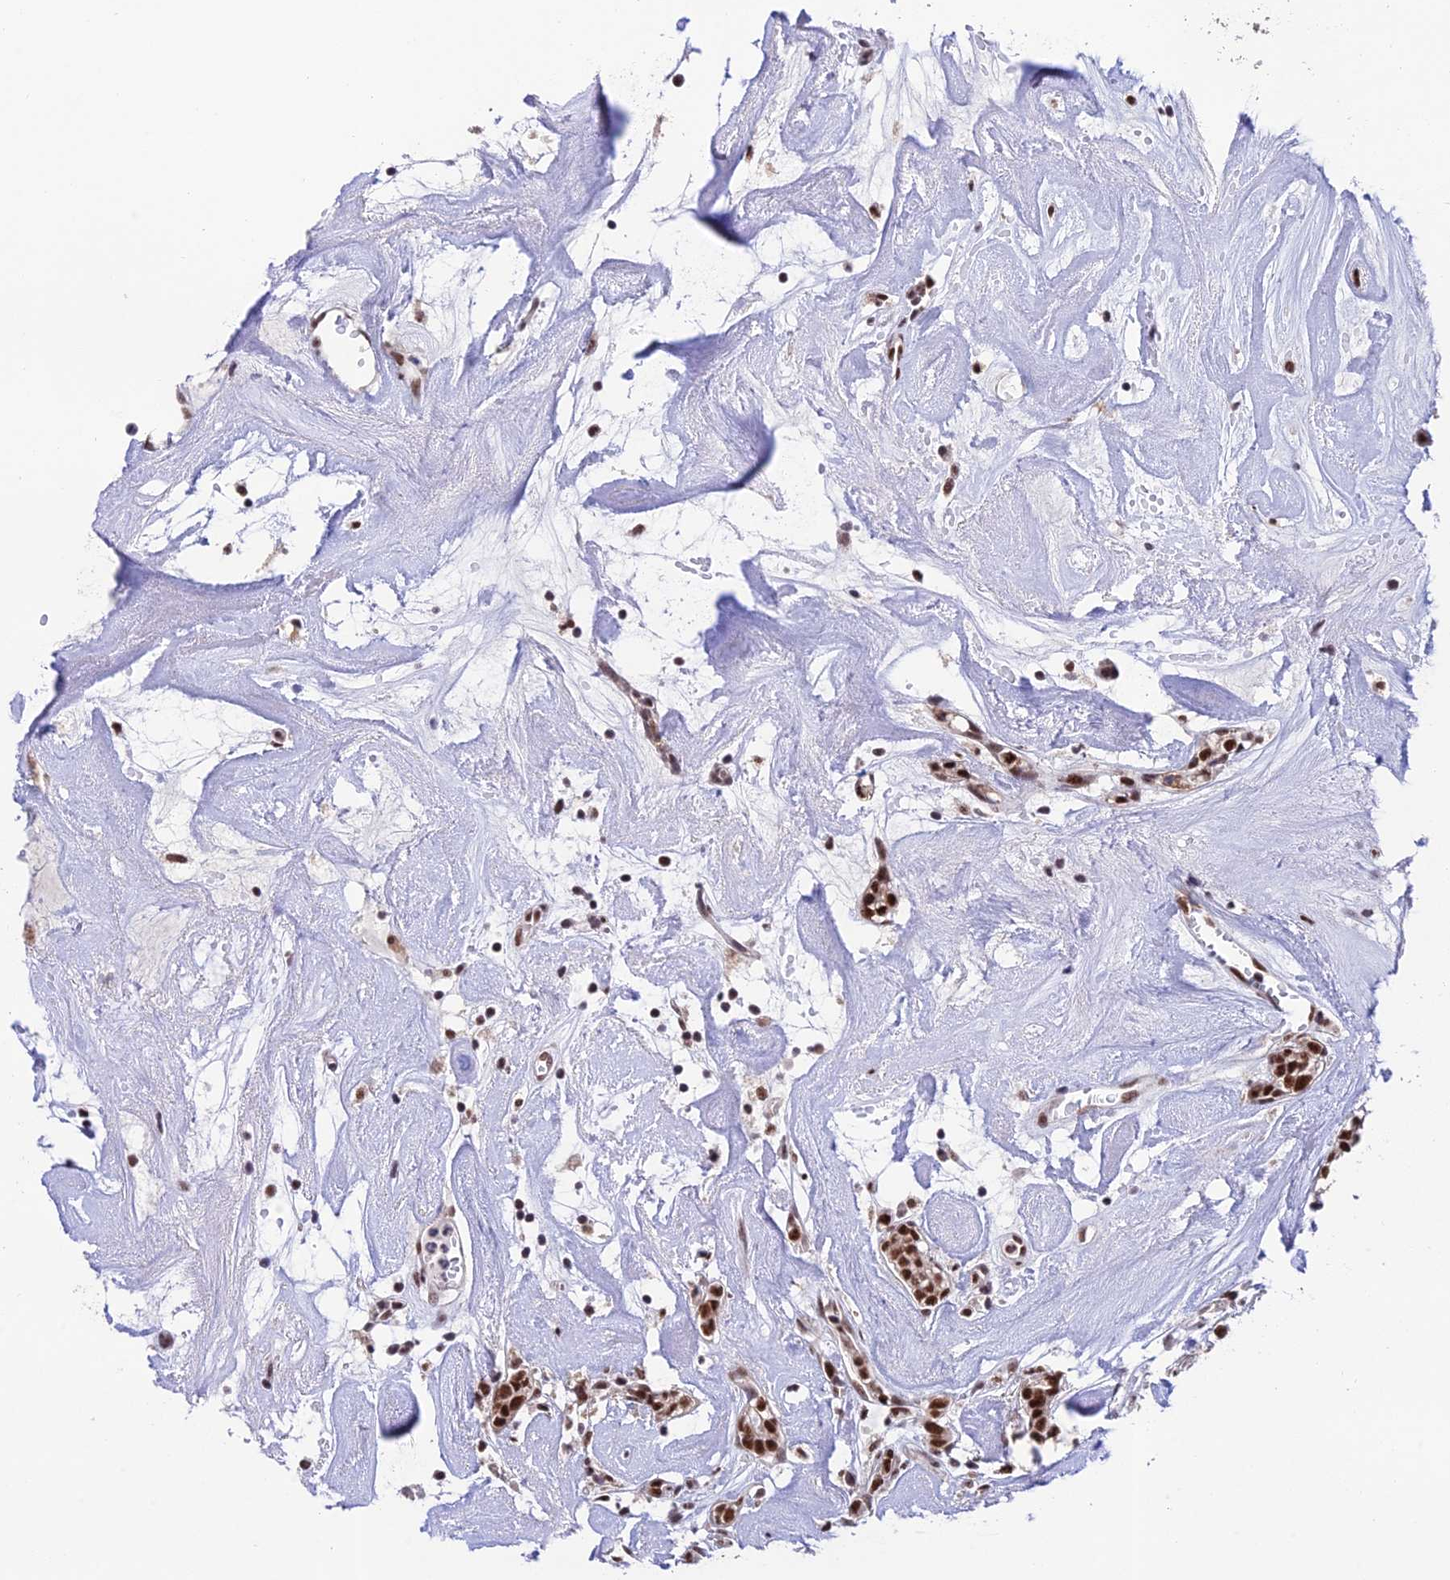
{"staining": {"intensity": "moderate", "quantity": ">75%", "location": "nuclear"}, "tissue": "head and neck cancer", "cell_type": "Tumor cells", "image_type": "cancer", "snomed": [{"axis": "morphology", "description": "Adenocarcinoma, NOS"}, {"axis": "topography", "description": "Salivary gland"}, {"axis": "topography", "description": "Head-Neck"}], "caption": "High-power microscopy captured an IHC histopathology image of head and neck cancer, revealing moderate nuclear expression in about >75% of tumor cells.", "gene": "THOC7", "patient": {"sex": "female", "age": 65}}